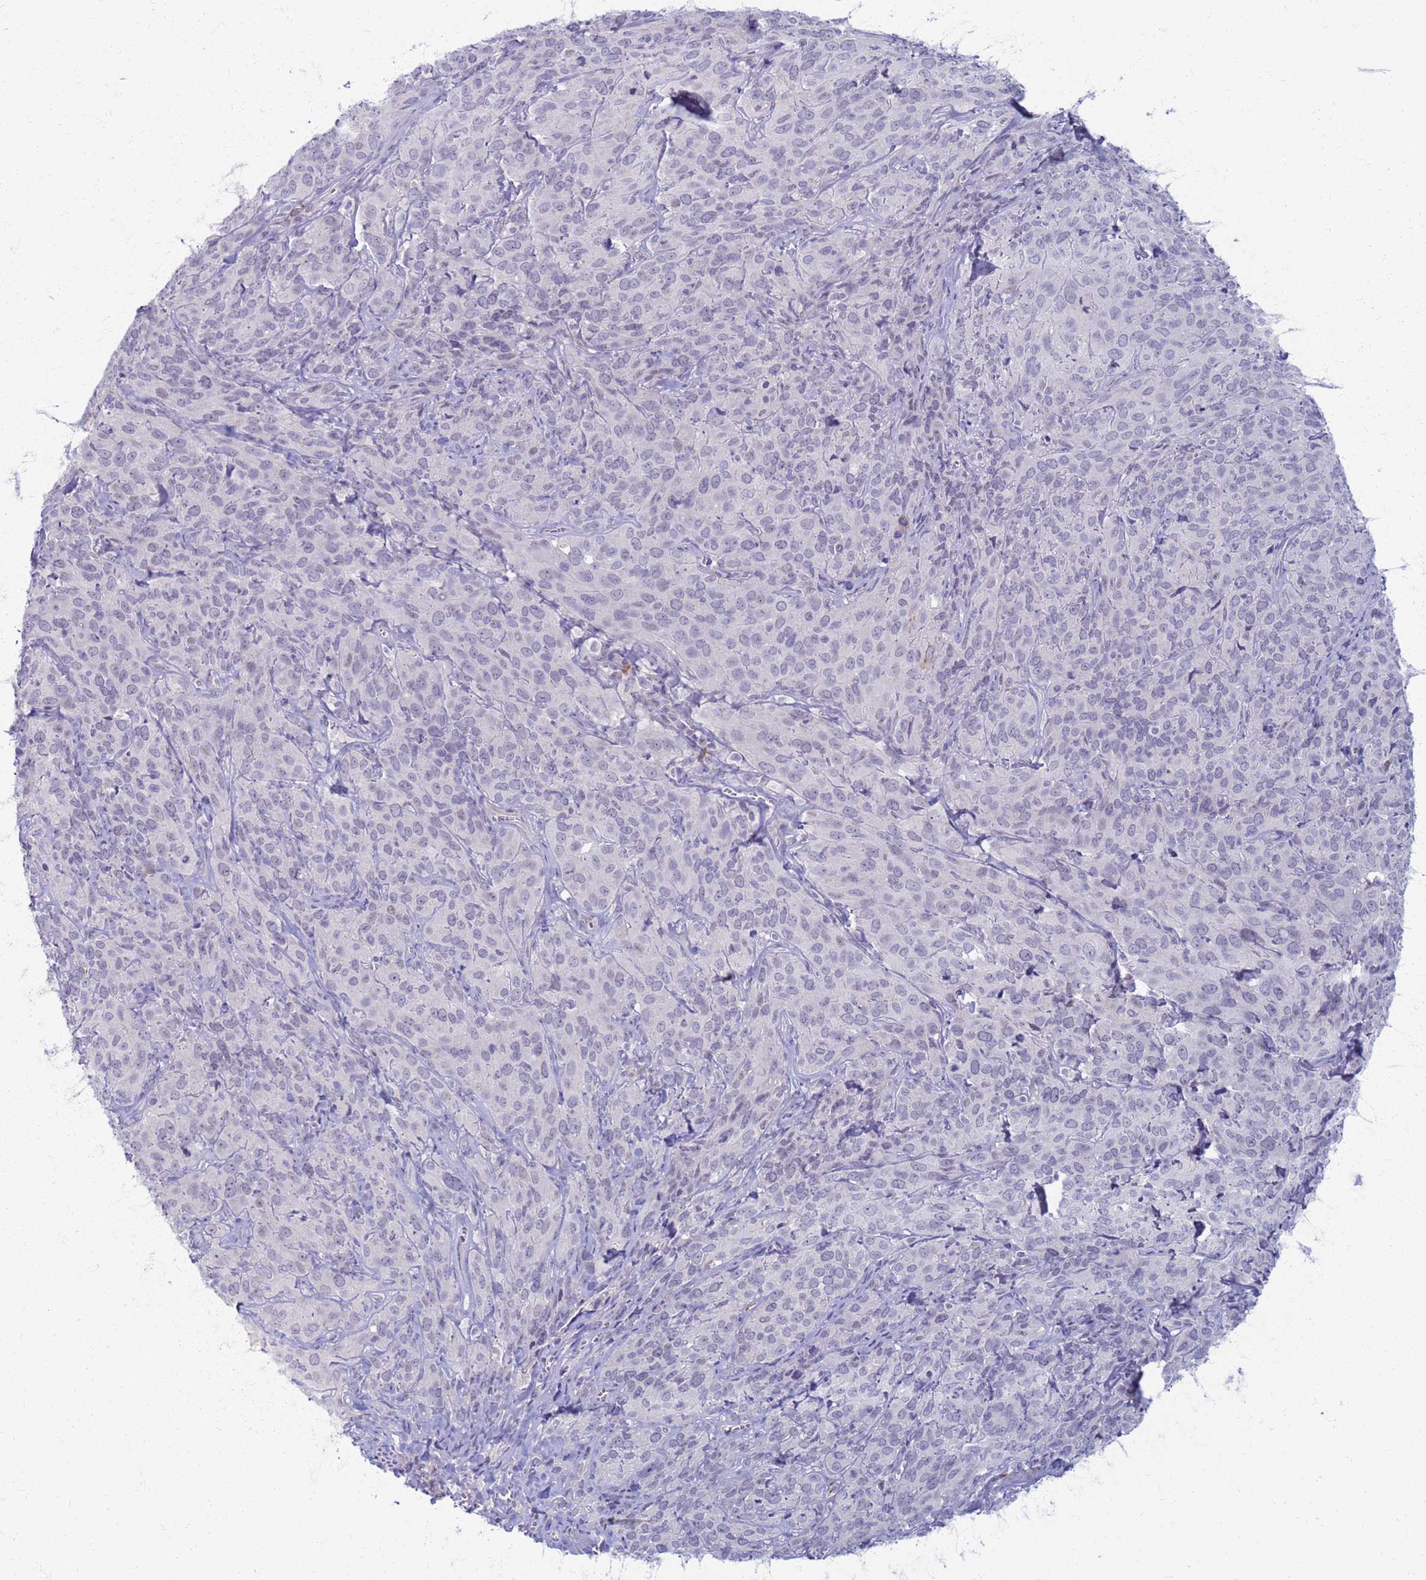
{"staining": {"intensity": "negative", "quantity": "none", "location": "none"}, "tissue": "cervical cancer", "cell_type": "Tumor cells", "image_type": "cancer", "snomed": [{"axis": "morphology", "description": "Squamous cell carcinoma, NOS"}, {"axis": "topography", "description": "Cervix"}], "caption": "Immunohistochemistry photomicrograph of cervical squamous cell carcinoma stained for a protein (brown), which exhibits no expression in tumor cells. Nuclei are stained in blue.", "gene": "CLCA2", "patient": {"sex": "female", "age": 51}}